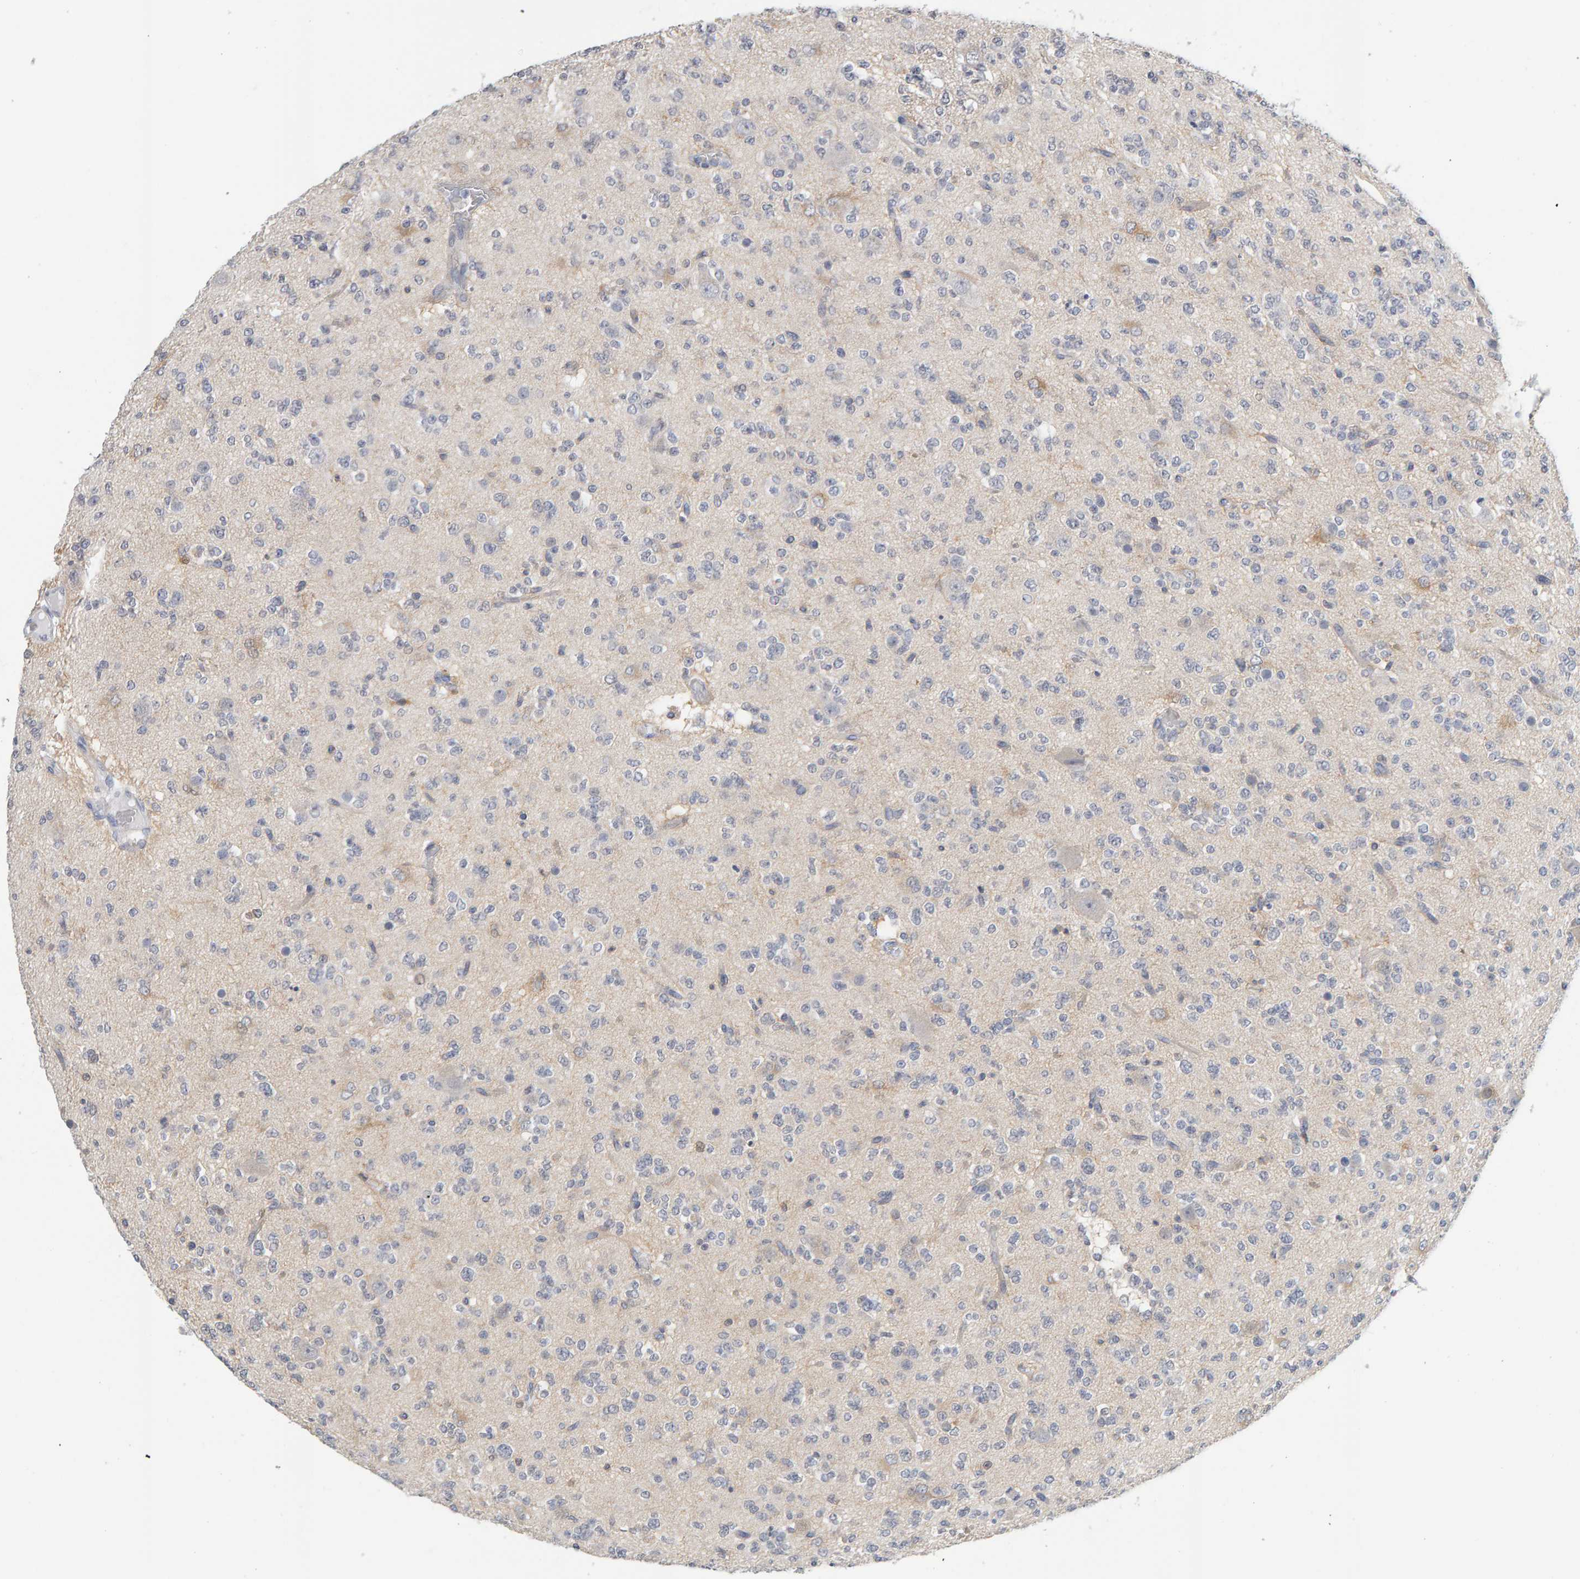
{"staining": {"intensity": "negative", "quantity": "none", "location": "none"}, "tissue": "glioma", "cell_type": "Tumor cells", "image_type": "cancer", "snomed": [{"axis": "morphology", "description": "Glioma, malignant, Low grade"}, {"axis": "topography", "description": "Brain"}], "caption": "Tumor cells are negative for brown protein staining in glioma.", "gene": "CTH", "patient": {"sex": "male", "age": 38}}